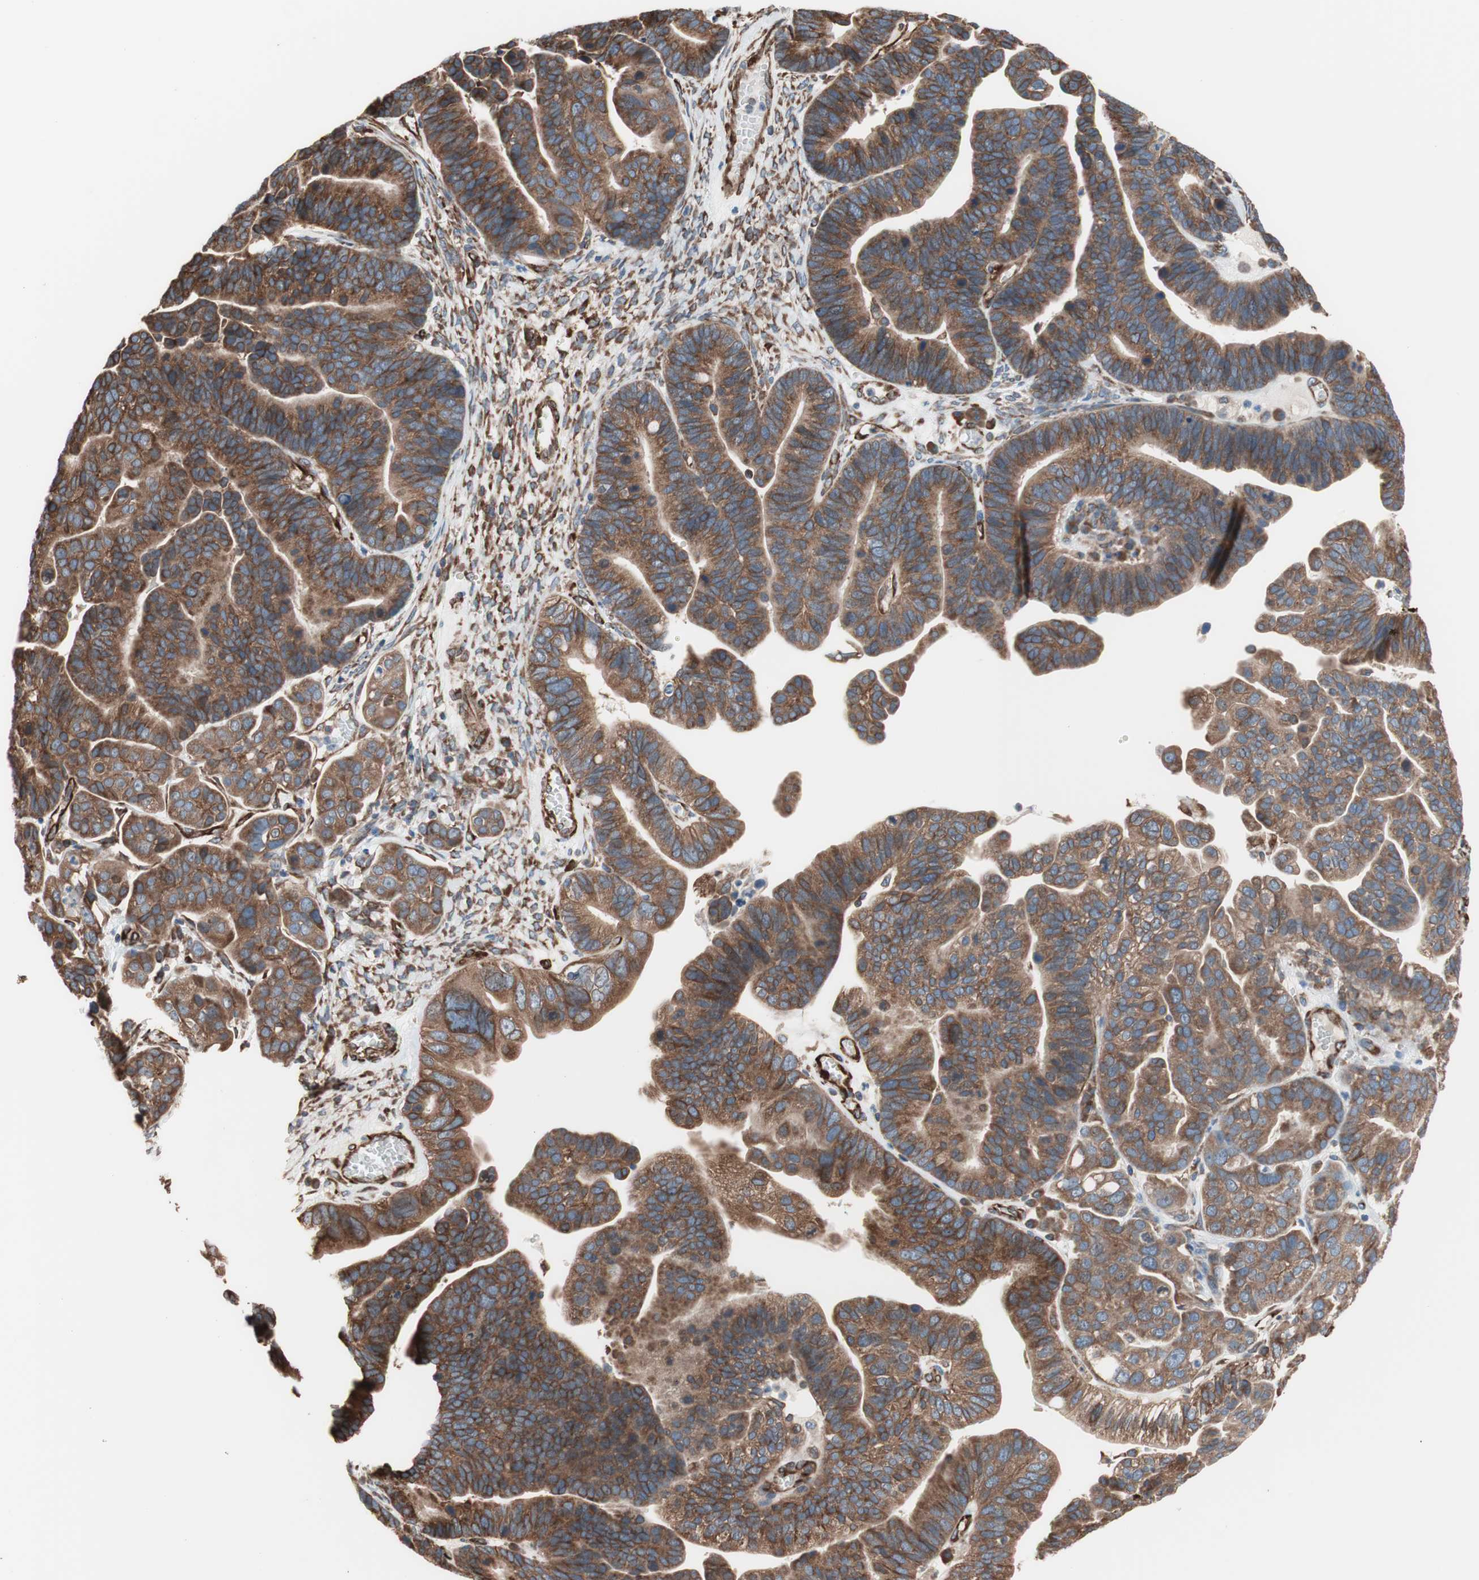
{"staining": {"intensity": "strong", "quantity": ">75%", "location": "cytoplasmic/membranous"}, "tissue": "ovarian cancer", "cell_type": "Tumor cells", "image_type": "cancer", "snomed": [{"axis": "morphology", "description": "Carcinoma, endometroid"}, {"axis": "topography", "description": "Ovary"}], "caption": "Strong cytoplasmic/membranous expression for a protein is seen in about >75% of tumor cells of endometroid carcinoma (ovarian) using immunohistochemistry (IHC).", "gene": "GPSM2", "patient": {"sex": "female", "age": 60}}